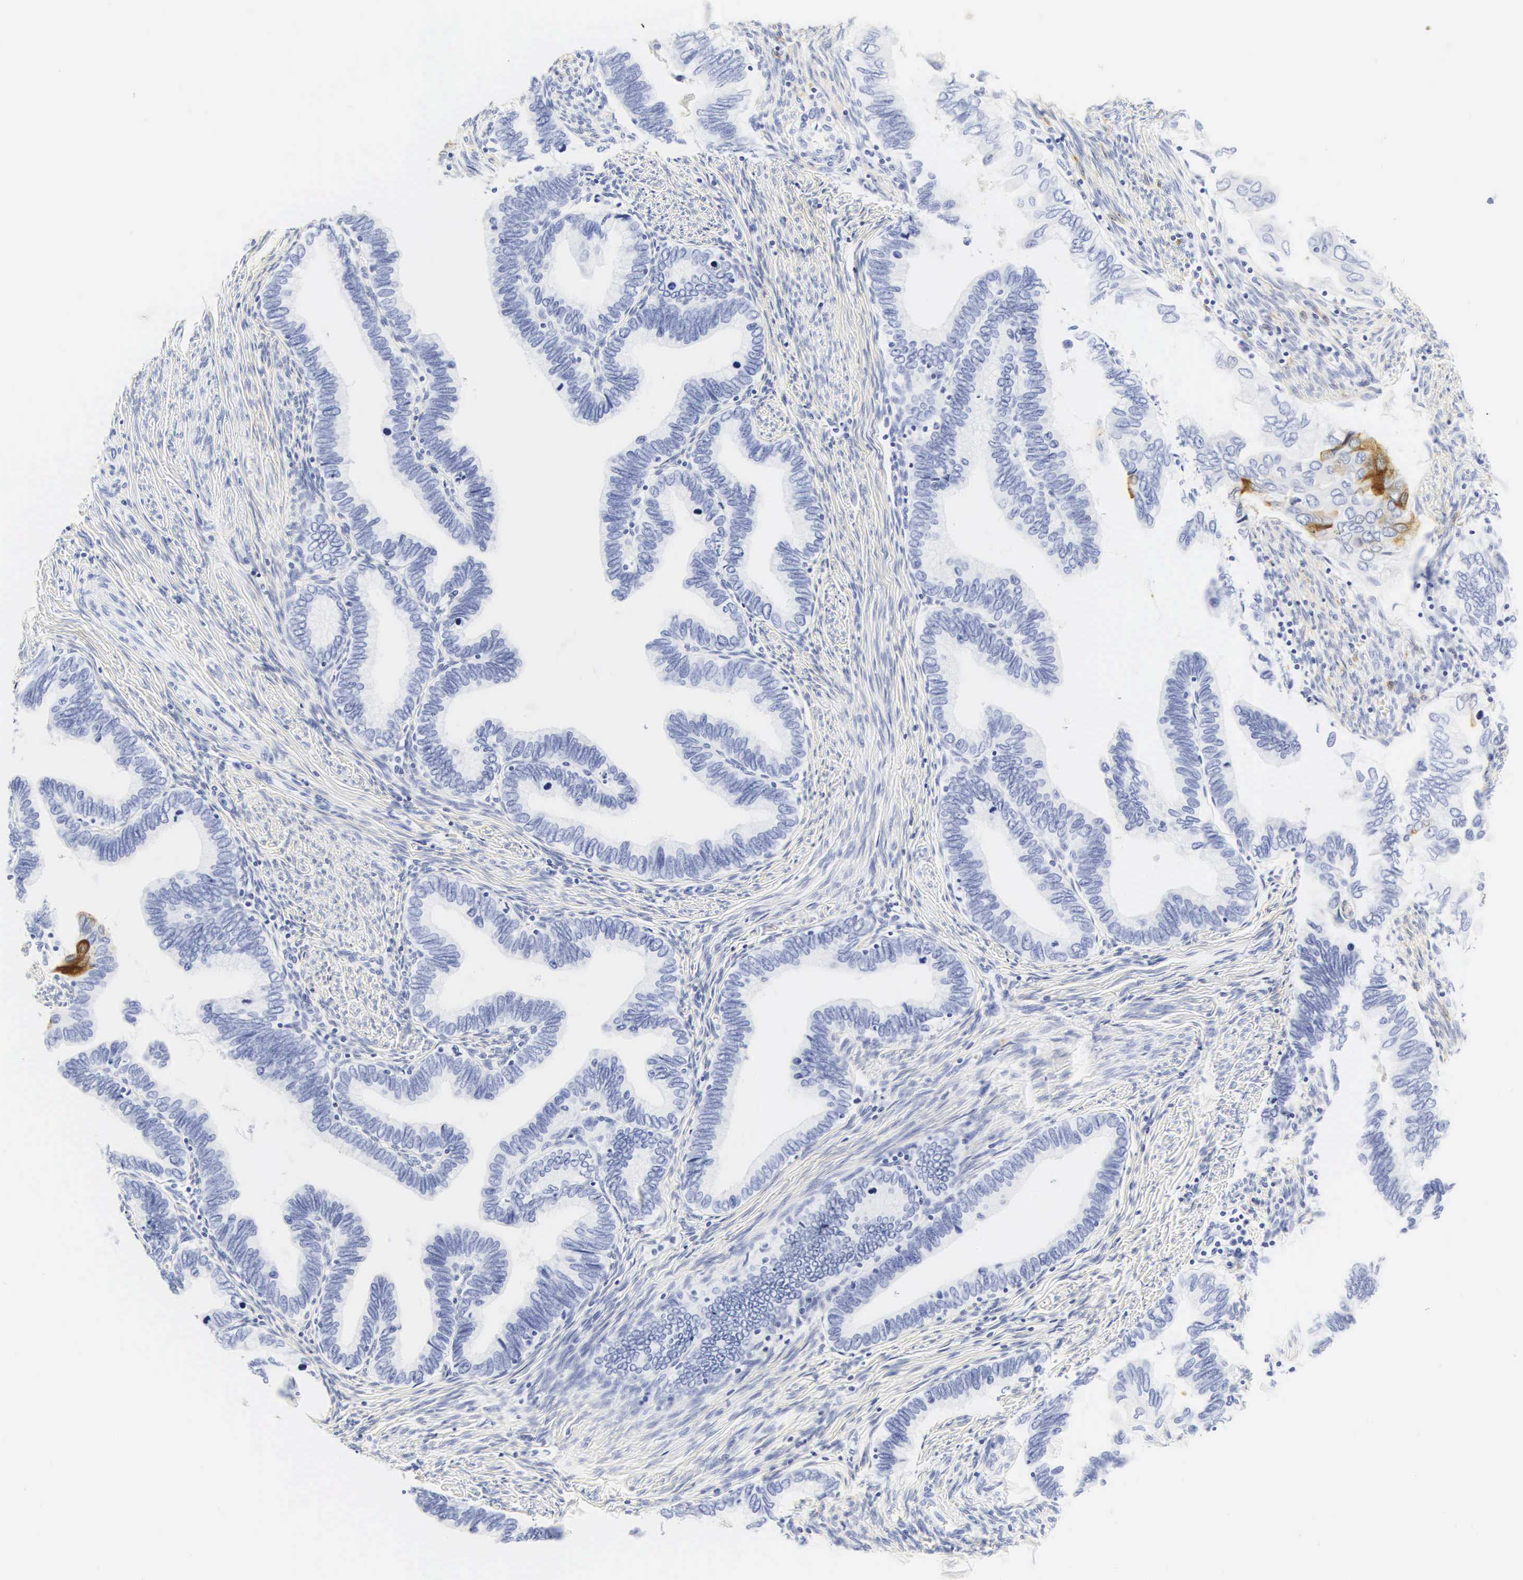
{"staining": {"intensity": "negative", "quantity": "none", "location": "none"}, "tissue": "cervical cancer", "cell_type": "Tumor cells", "image_type": "cancer", "snomed": [{"axis": "morphology", "description": "Adenocarcinoma, NOS"}, {"axis": "topography", "description": "Cervix"}], "caption": "Immunohistochemistry (IHC) histopathology image of neoplastic tissue: adenocarcinoma (cervical) stained with DAB reveals no significant protein staining in tumor cells. (DAB immunohistochemistry (IHC) with hematoxylin counter stain).", "gene": "CGB3", "patient": {"sex": "female", "age": 49}}